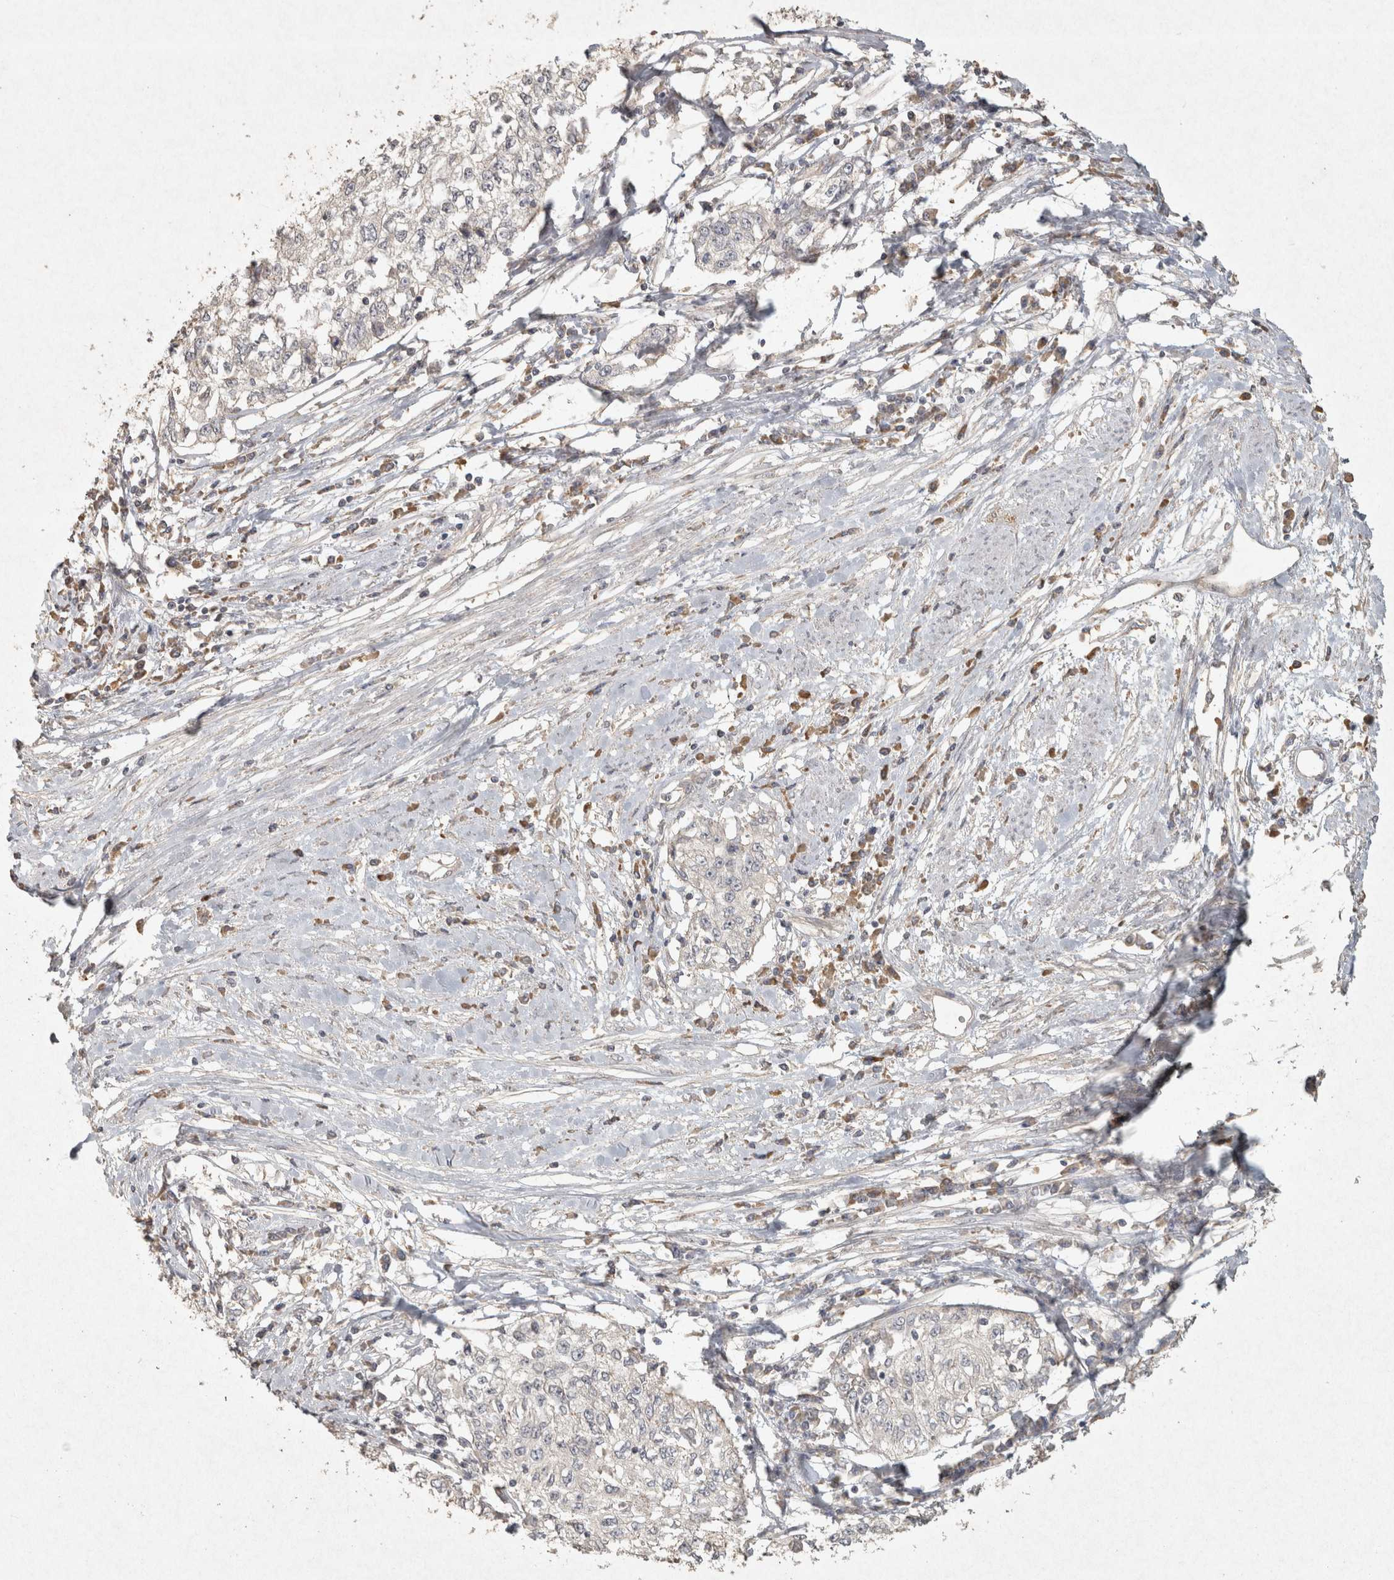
{"staining": {"intensity": "negative", "quantity": "none", "location": "none"}, "tissue": "cervical cancer", "cell_type": "Tumor cells", "image_type": "cancer", "snomed": [{"axis": "morphology", "description": "Squamous cell carcinoma, NOS"}, {"axis": "topography", "description": "Cervix"}], "caption": "DAB (3,3'-diaminobenzidine) immunohistochemical staining of cervical cancer (squamous cell carcinoma) reveals no significant staining in tumor cells.", "gene": "OSTN", "patient": {"sex": "female", "age": 57}}